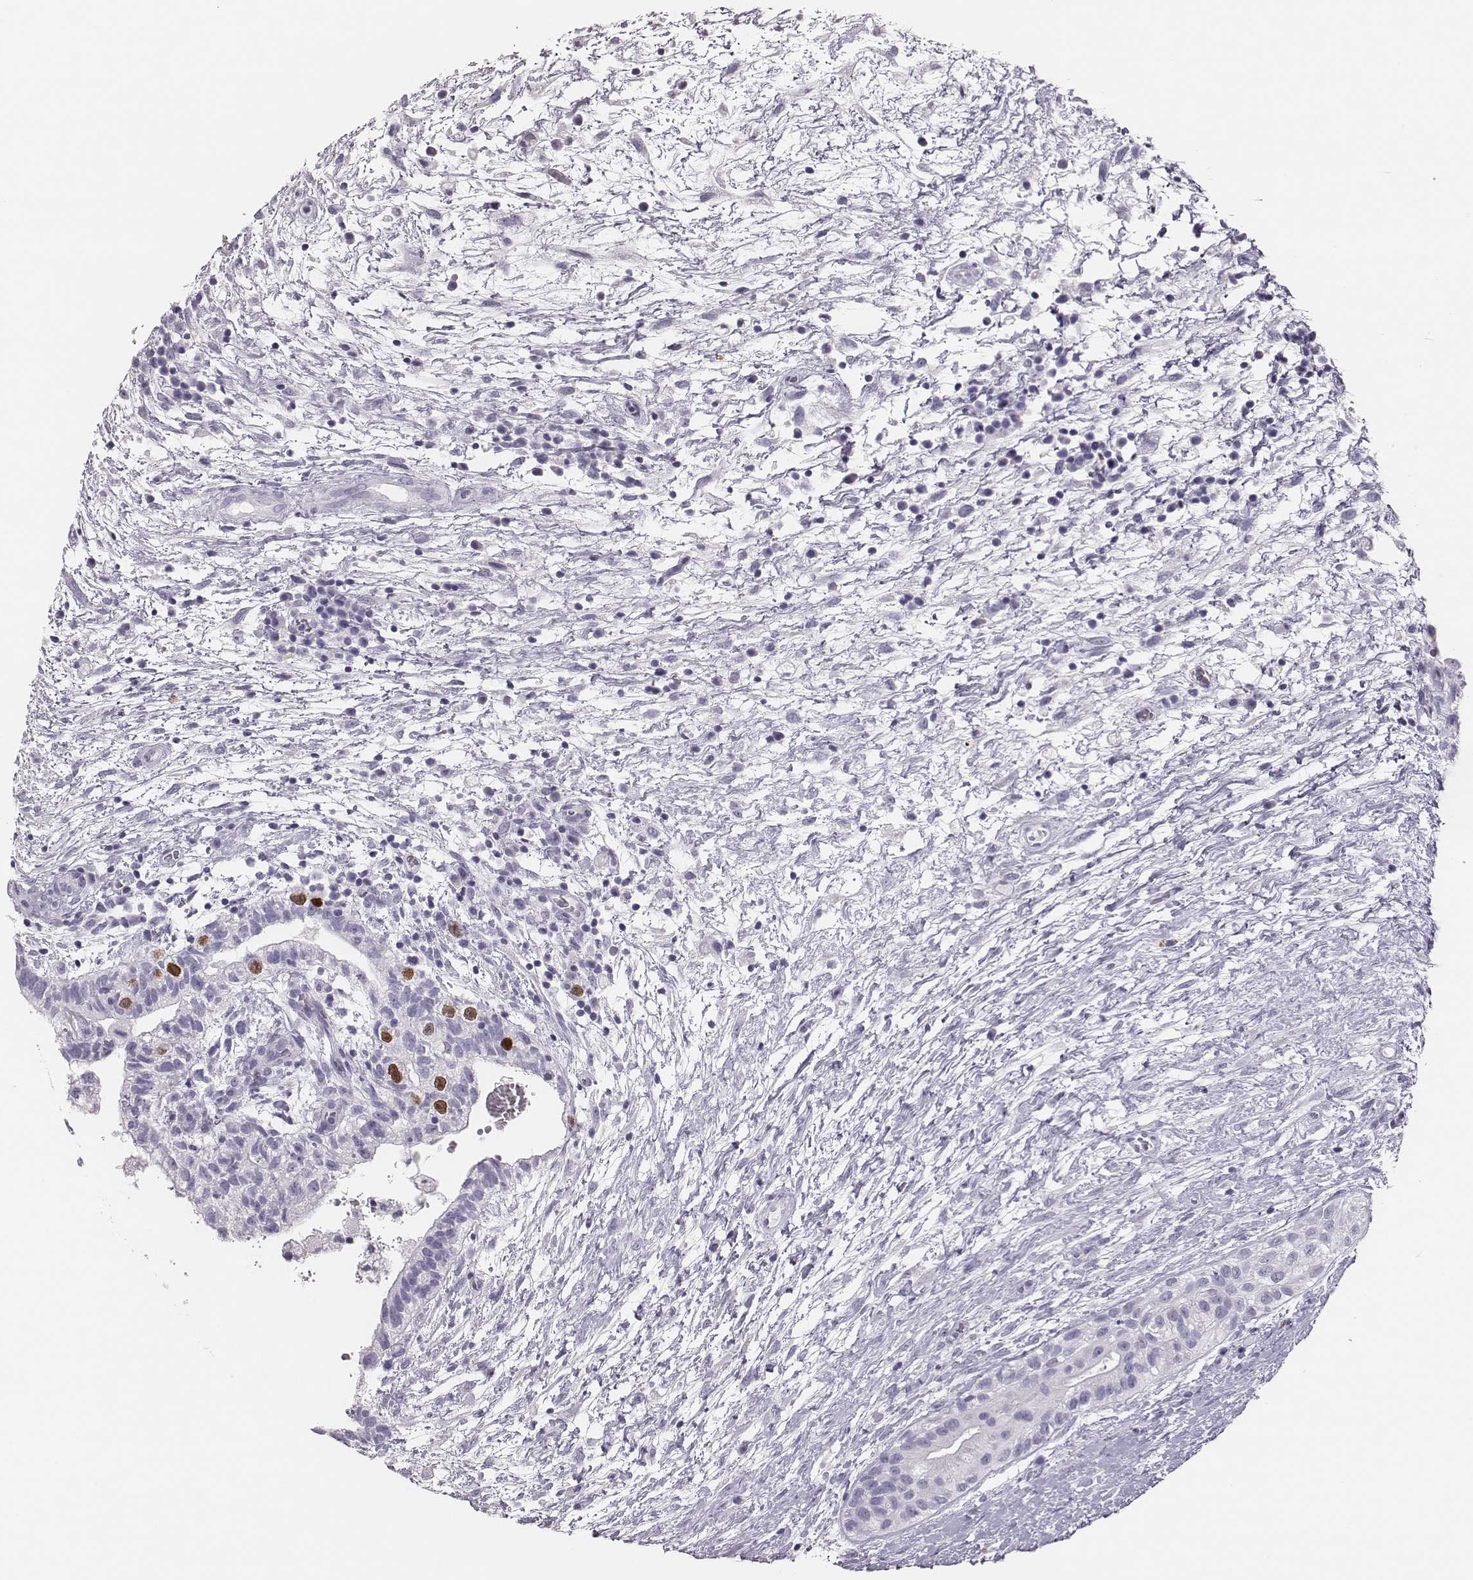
{"staining": {"intensity": "strong", "quantity": "<25%", "location": "nuclear"}, "tissue": "testis cancer", "cell_type": "Tumor cells", "image_type": "cancer", "snomed": [{"axis": "morphology", "description": "Normal tissue, NOS"}, {"axis": "morphology", "description": "Carcinoma, Embryonal, NOS"}, {"axis": "topography", "description": "Testis"}], "caption": "IHC of testis cancer reveals medium levels of strong nuclear staining in about <25% of tumor cells. (DAB IHC with brightfield microscopy, high magnification).", "gene": "H1-6", "patient": {"sex": "male", "age": 32}}